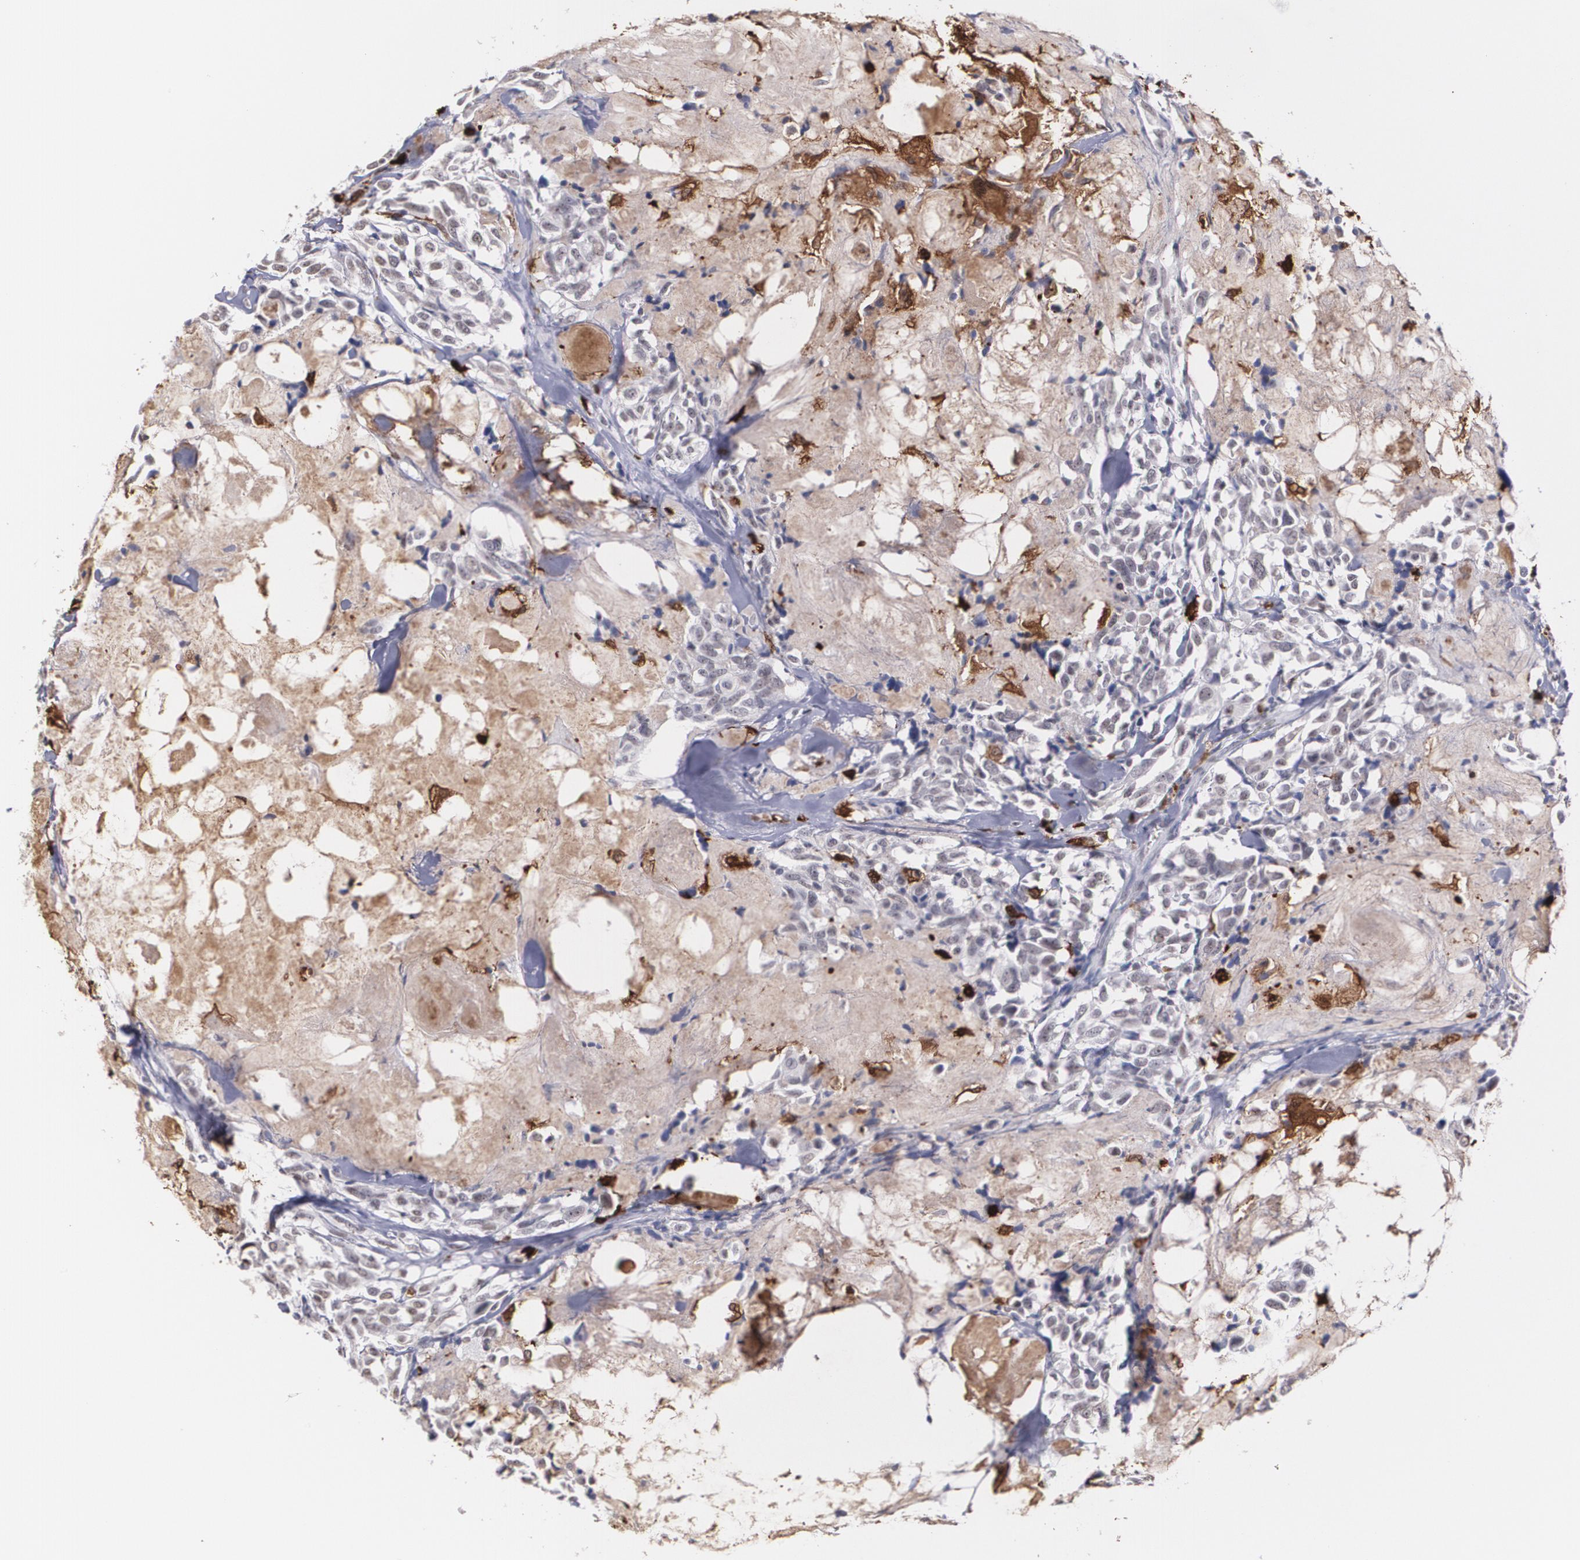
{"staining": {"intensity": "negative", "quantity": "none", "location": "none"}, "tissue": "thyroid cancer", "cell_type": "Tumor cells", "image_type": "cancer", "snomed": [{"axis": "morphology", "description": "Carcinoma, NOS"}, {"axis": "morphology", "description": "Carcinoid, malignant, NOS"}, {"axis": "topography", "description": "Thyroid gland"}], "caption": "Protein analysis of thyroid carcinoma displays no significant positivity in tumor cells.", "gene": "NCF2", "patient": {"sex": "male", "age": 33}}